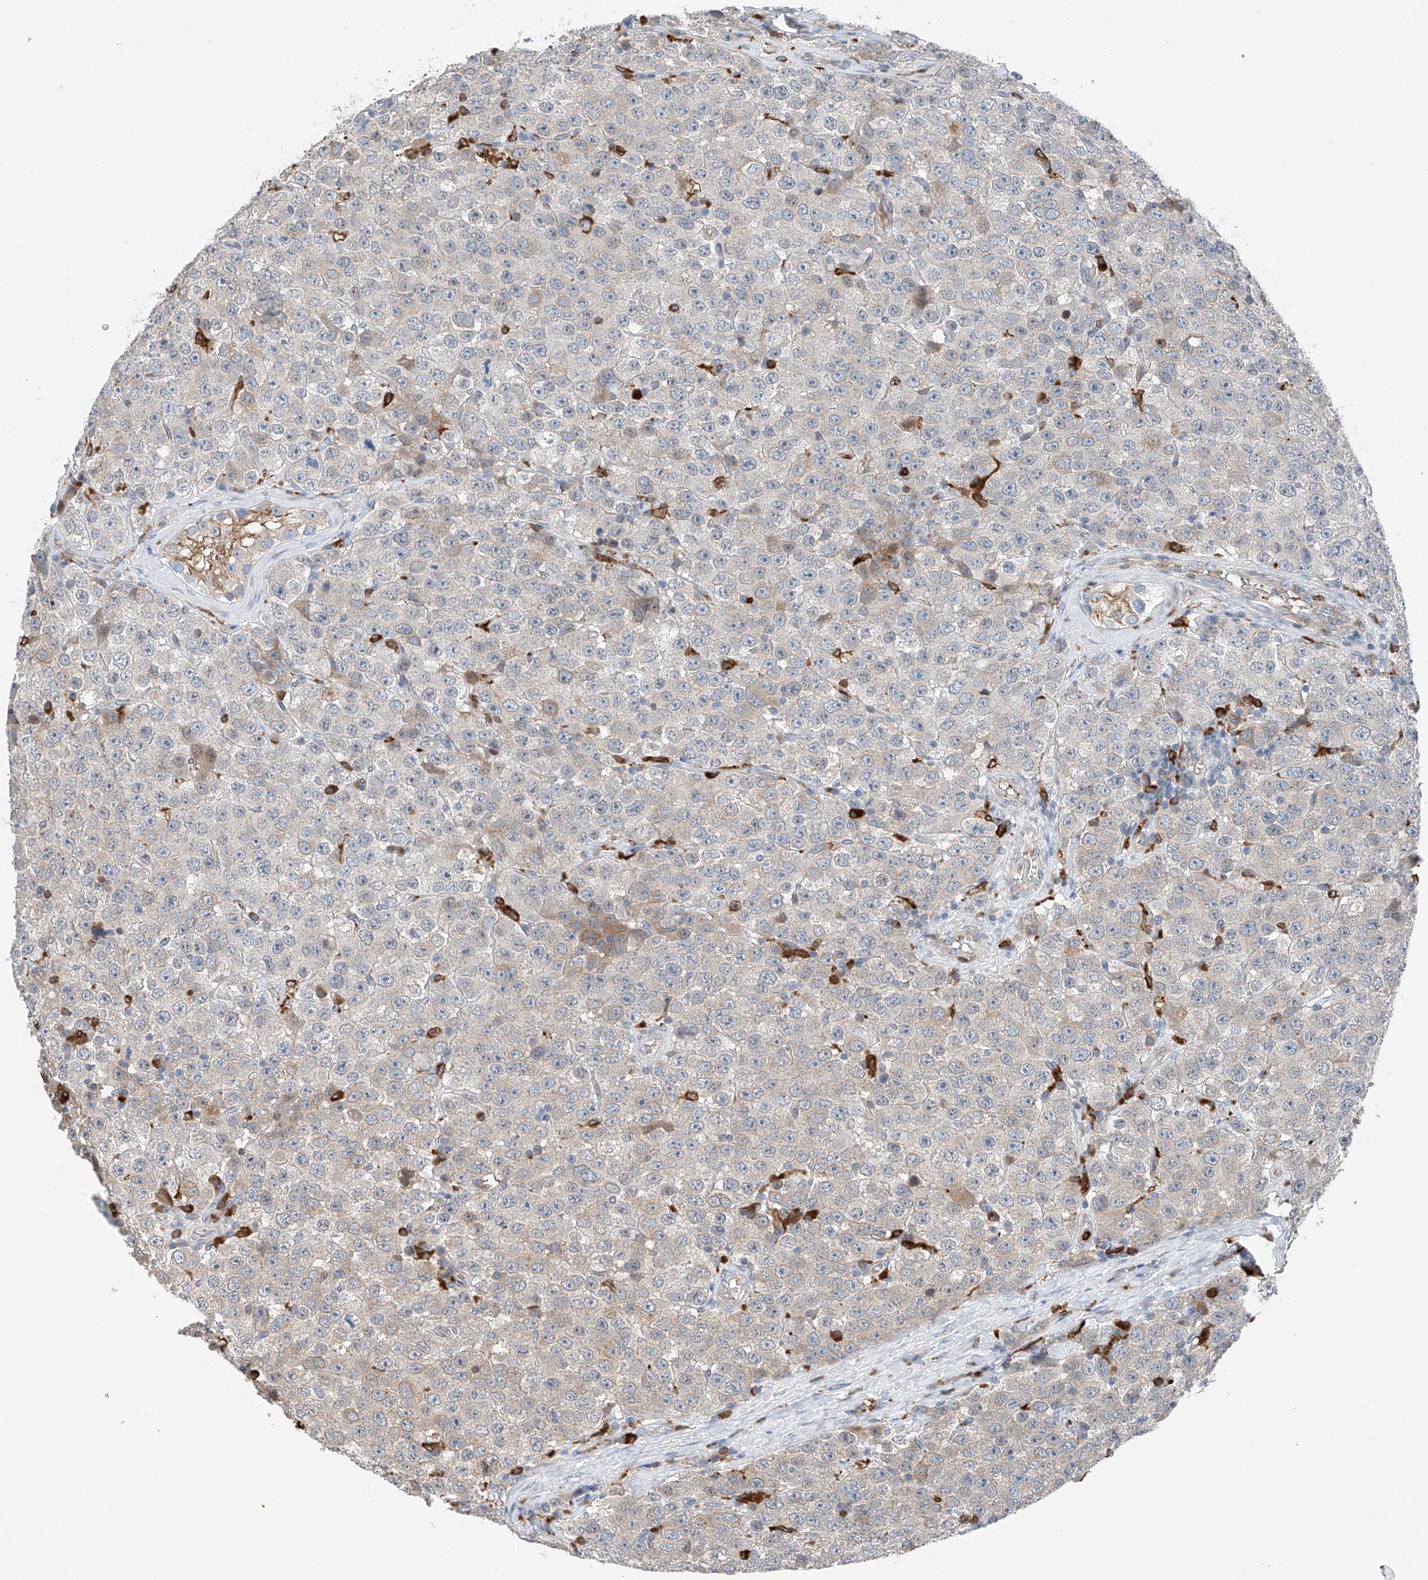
{"staining": {"intensity": "weak", "quantity": "<25%", "location": "cytoplasmic/membranous"}, "tissue": "testis cancer", "cell_type": "Tumor cells", "image_type": "cancer", "snomed": [{"axis": "morphology", "description": "Seminoma, NOS"}, {"axis": "topography", "description": "Testis"}], "caption": "Tumor cells show no significant protein staining in seminoma (testis).", "gene": "TBXAS1", "patient": {"sex": "male", "age": 28}}